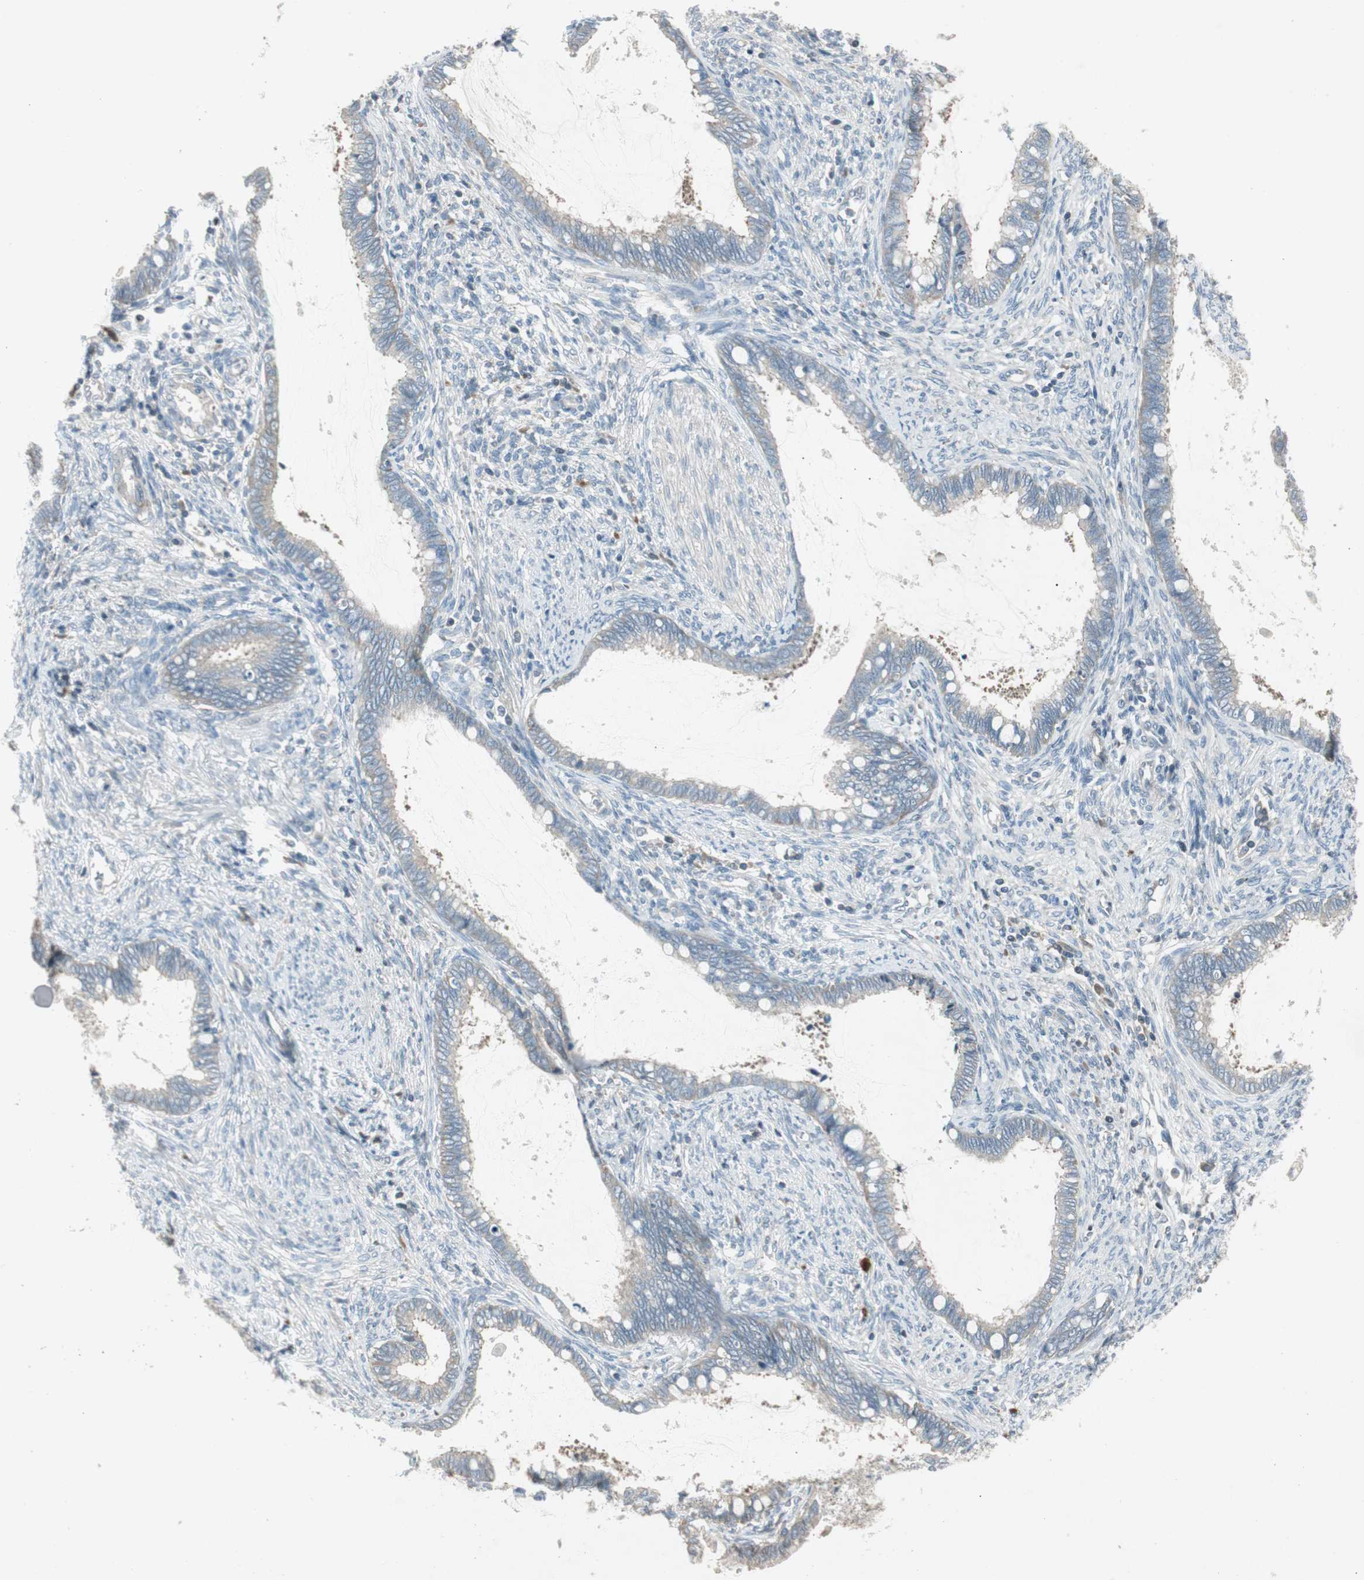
{"staining": {"intensity": "weak", "quantity": ">75%", "location": "cytoplasmic/membranous"}, "tissue": "cervical cancer", "cell_type": "Tumor cells", "image_type": "cancer", "snomed": [{"axis": "morphology", "description": "Adenocarcinoma, NOS"}, {"axis": "topography", "description": "Cervix"}], "caption": "Immunohistochemical staining of adenocarcinoma (cervical) exhibits low levels of weak cytoplasmic/membranous protein positivity in approximately >75% of tumor cells.", "gene": "PANK2", "patient": {"sex": "female", "age": 44}}